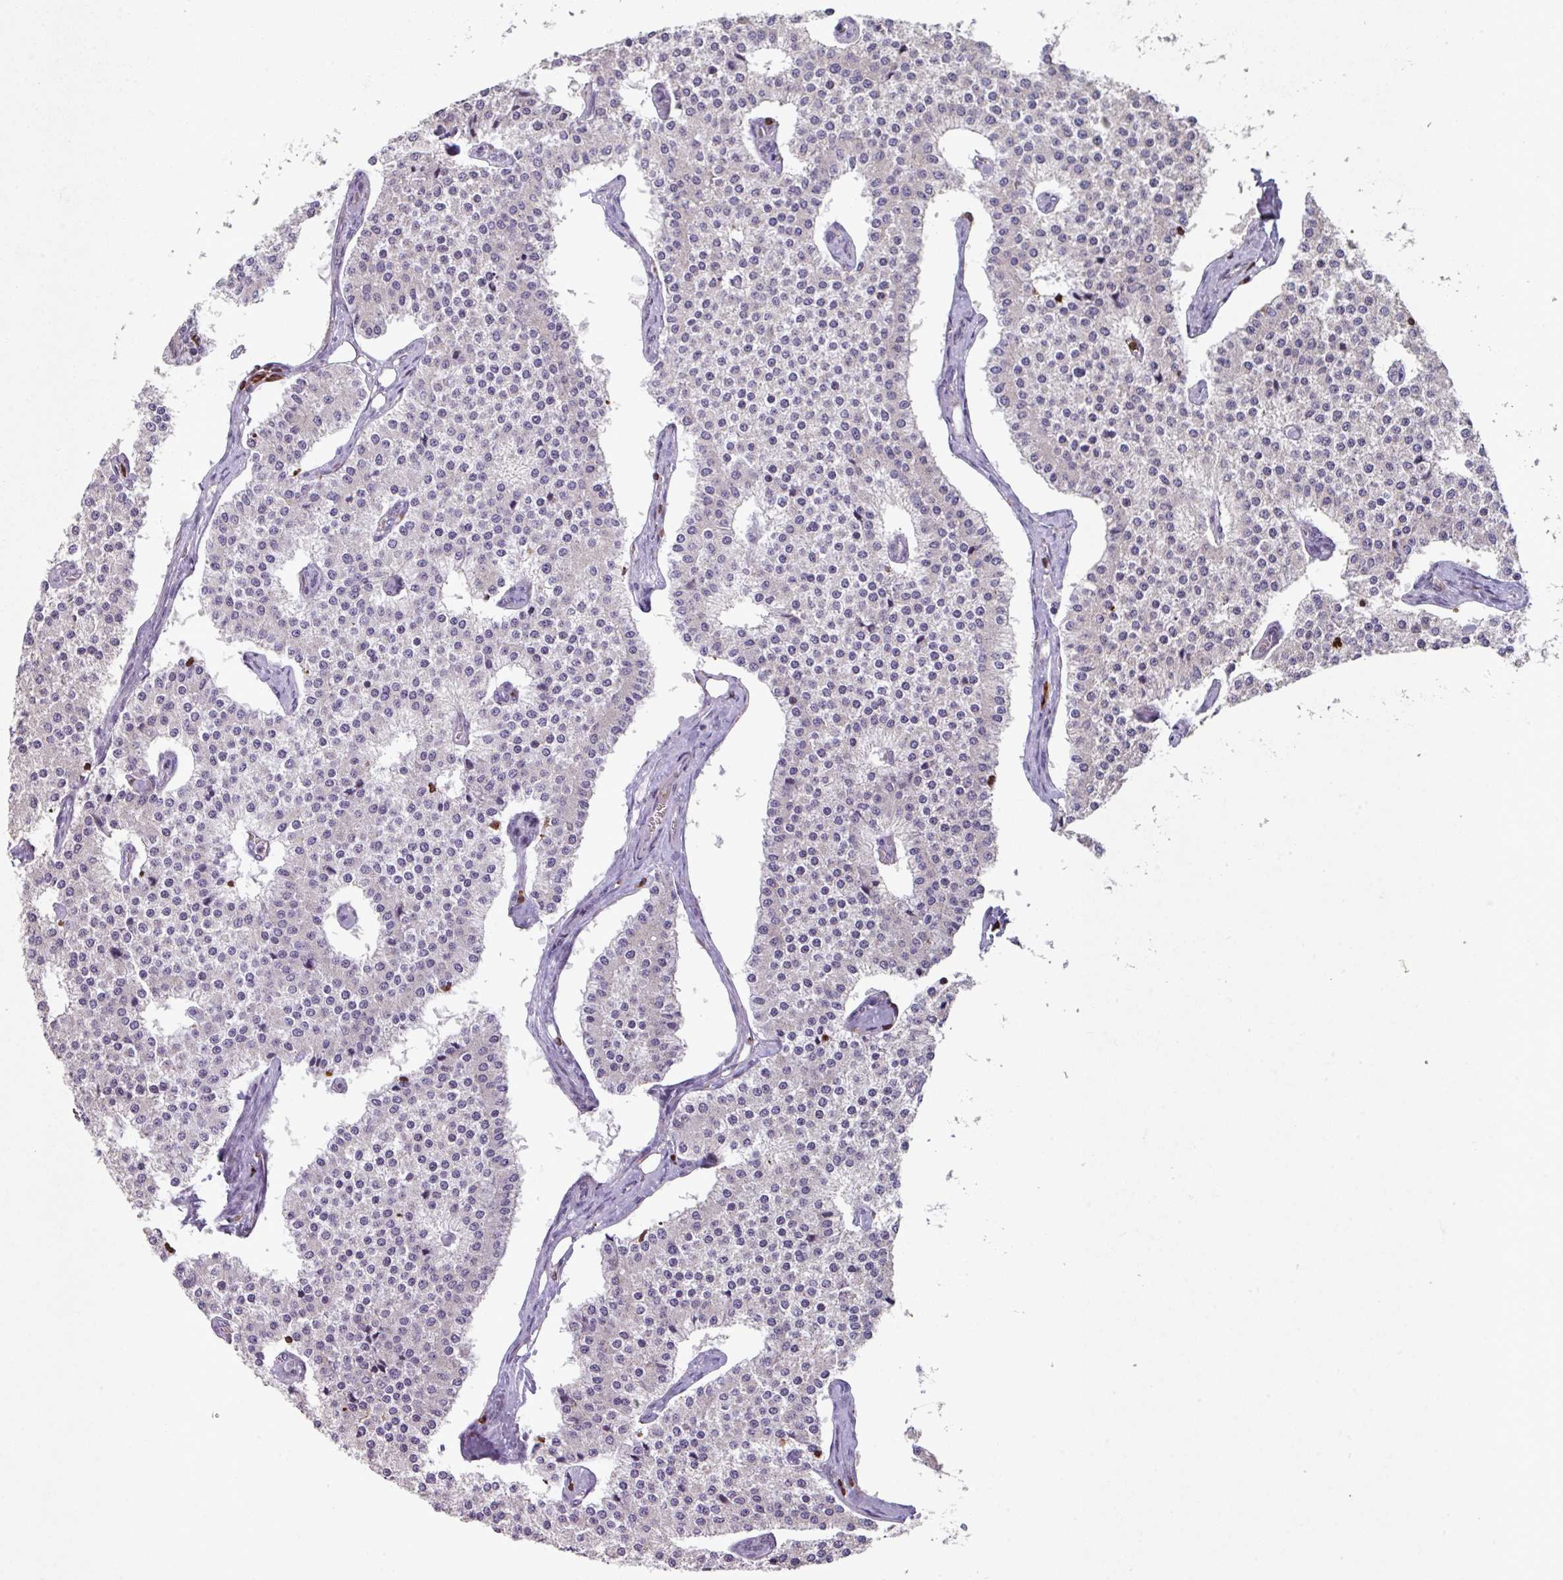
{"staining": {"intensity": "negative", "quantity": "none", "location": "none"}, "tissue": "carcinoid", "cell_type": "Tumor cells", "image_type": "cancer", "snomed": [{"axis": "morphology", "description": "Carcinoid, malignant, NOS"}, {"axis": "topography", "description": "Colon"}], "caption": "The micrograph exhibits no significant positivity in tumor cells of malignant carcinoid.", "gene": "NEDD9", "patient": {"sex": "female", "age": 52}}